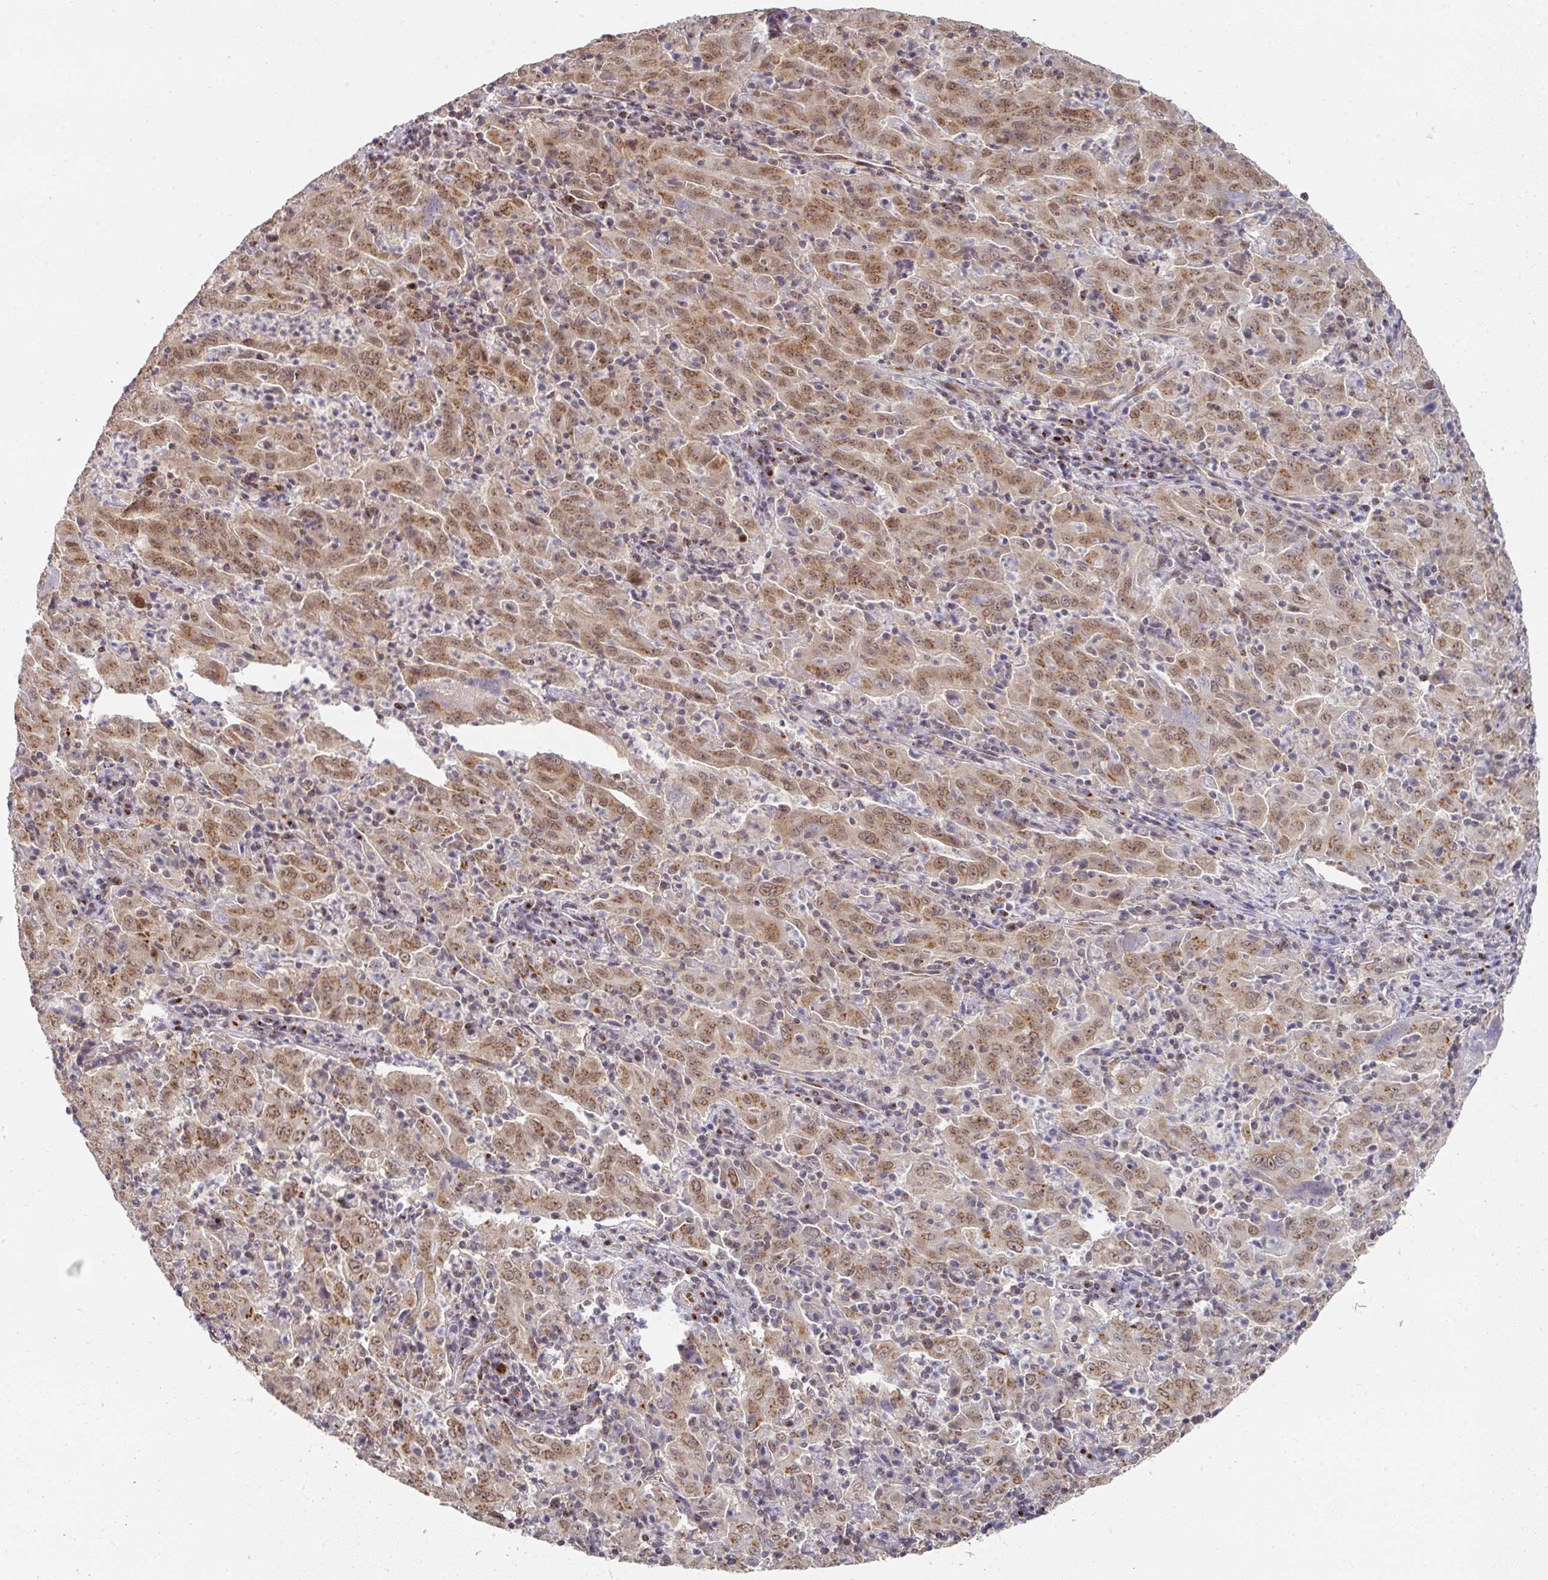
{"staining": {"intensity": "moderate", "quantity": ">75%", "location": "cytoplasmic/membranous,nuclear"}, "tissue": "pancreatic cancer", "cell_type": "Tumor cells", "image_type": "cancer", "snomed": [{"axis": "morphology", "description": "Adenocarcinoma, NOS"}, {"axis": "topography", "description": "Pancreas"}], "caption": "Protein staining shows moderate cytoplasmic/membranous and nuclear staining in about >75% of tumor cells in adenocarcinoma (pancreatic).", "gene": "C18orf25", "patient": {"sex": "male", "age": 63}}